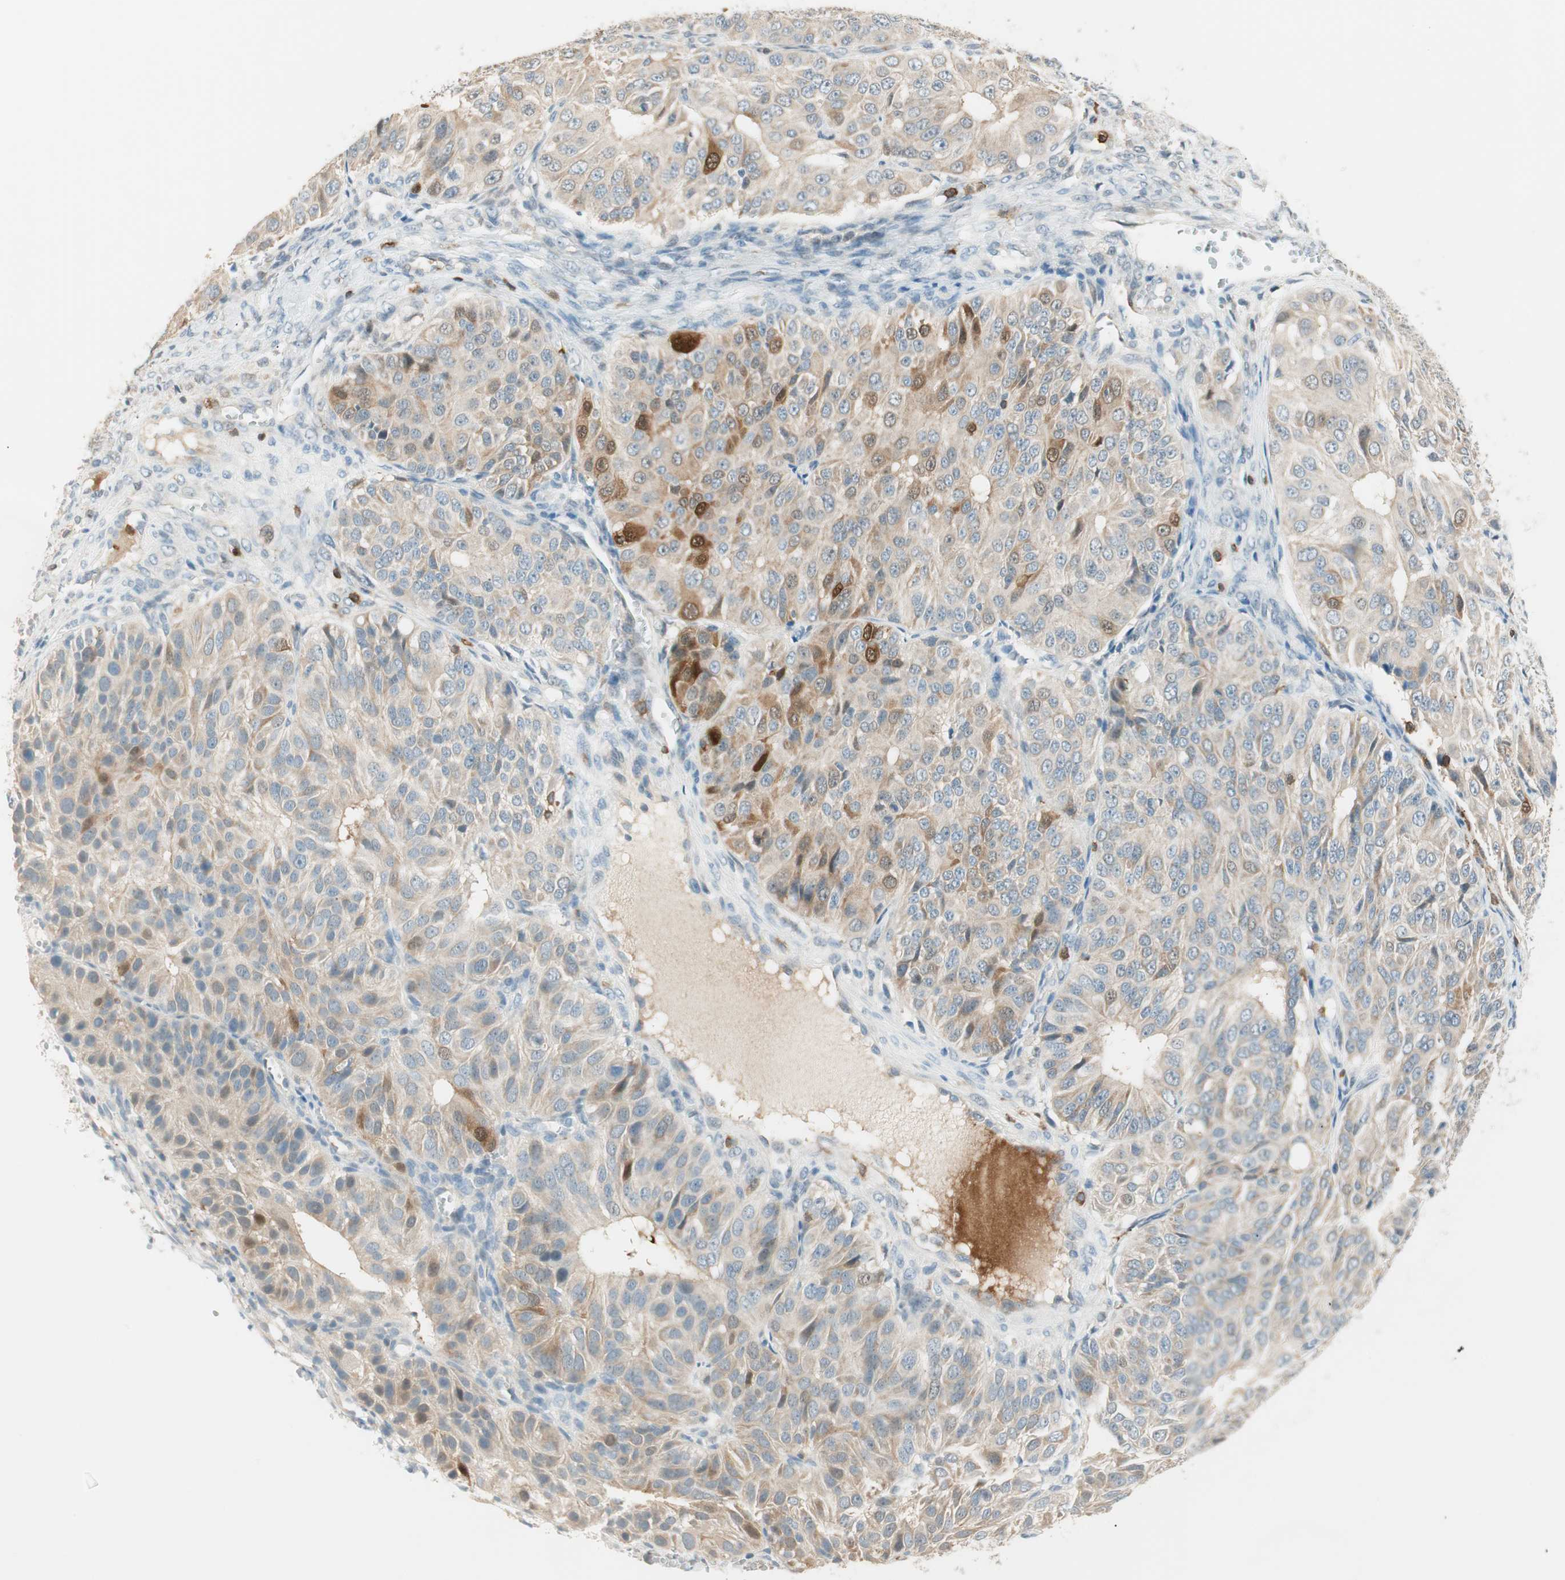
{"staining": {"intensity": "moderate", "quantity": ">75%", "location": "cytoplasmic/membranous"}, "tissue": "ovarian cancer", "cell_type": "Tumor cells", "image_type": "cancer", "snomed": [{"axis": "morphology", "description": "Carcinoma, endometroid"}, {"axis": "topography", "description": "Ovary"}], "caption": "Immunohistochemistry (IHC) of ovarian cancer (endometroid carcinoma) shows medium levels of moderate cytoplasmic/membranous positivity in about >75% of tumor cells.", "gene": "HPGD", "patient": {"sex": "female", "age": 51}}